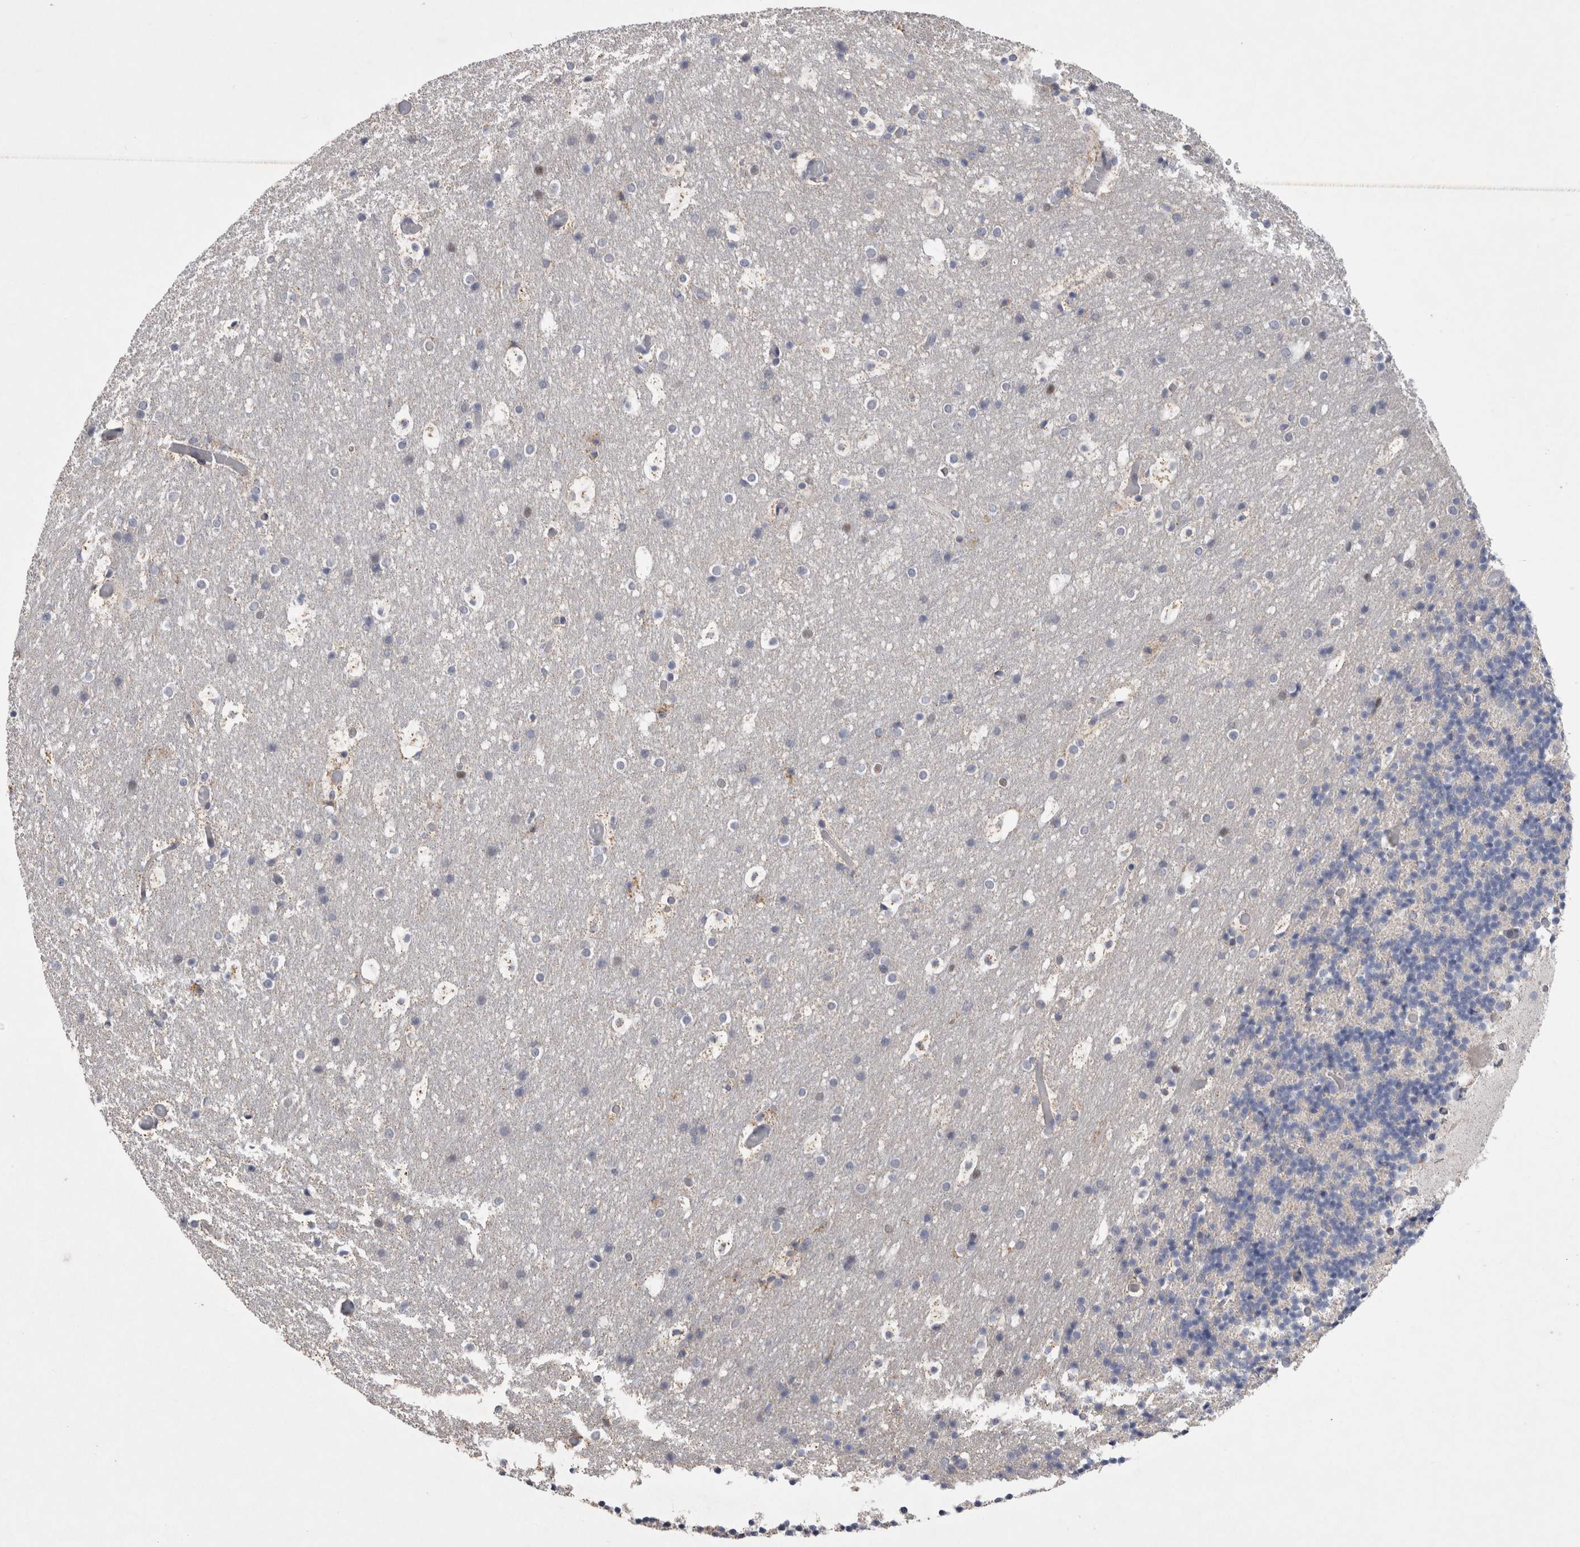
{"staining": {"intensity": "negative", "quantity": "none", "location": "none"}, "tissue": "cerebellum", "cell_type": "Cells in granular layer", "image_type": "normal", "snomed": [{"axis": "morphology", "description": "Normal tissue, NOS"}, {"axis": "topography", "description": "Cerebellum"}], "caption": "High power microscopy photomicrograph of an IHC image of normal cerebellum, revealing no significant positivity in cells in granular layer. The staining was performed using DAB to visualize the protein expression in brown, while the nuclei were stained in blue with hematoxylin (Magnification: 20x).", "gene": "AGMAT", "patient": {"sex": "male", "age": 57}}